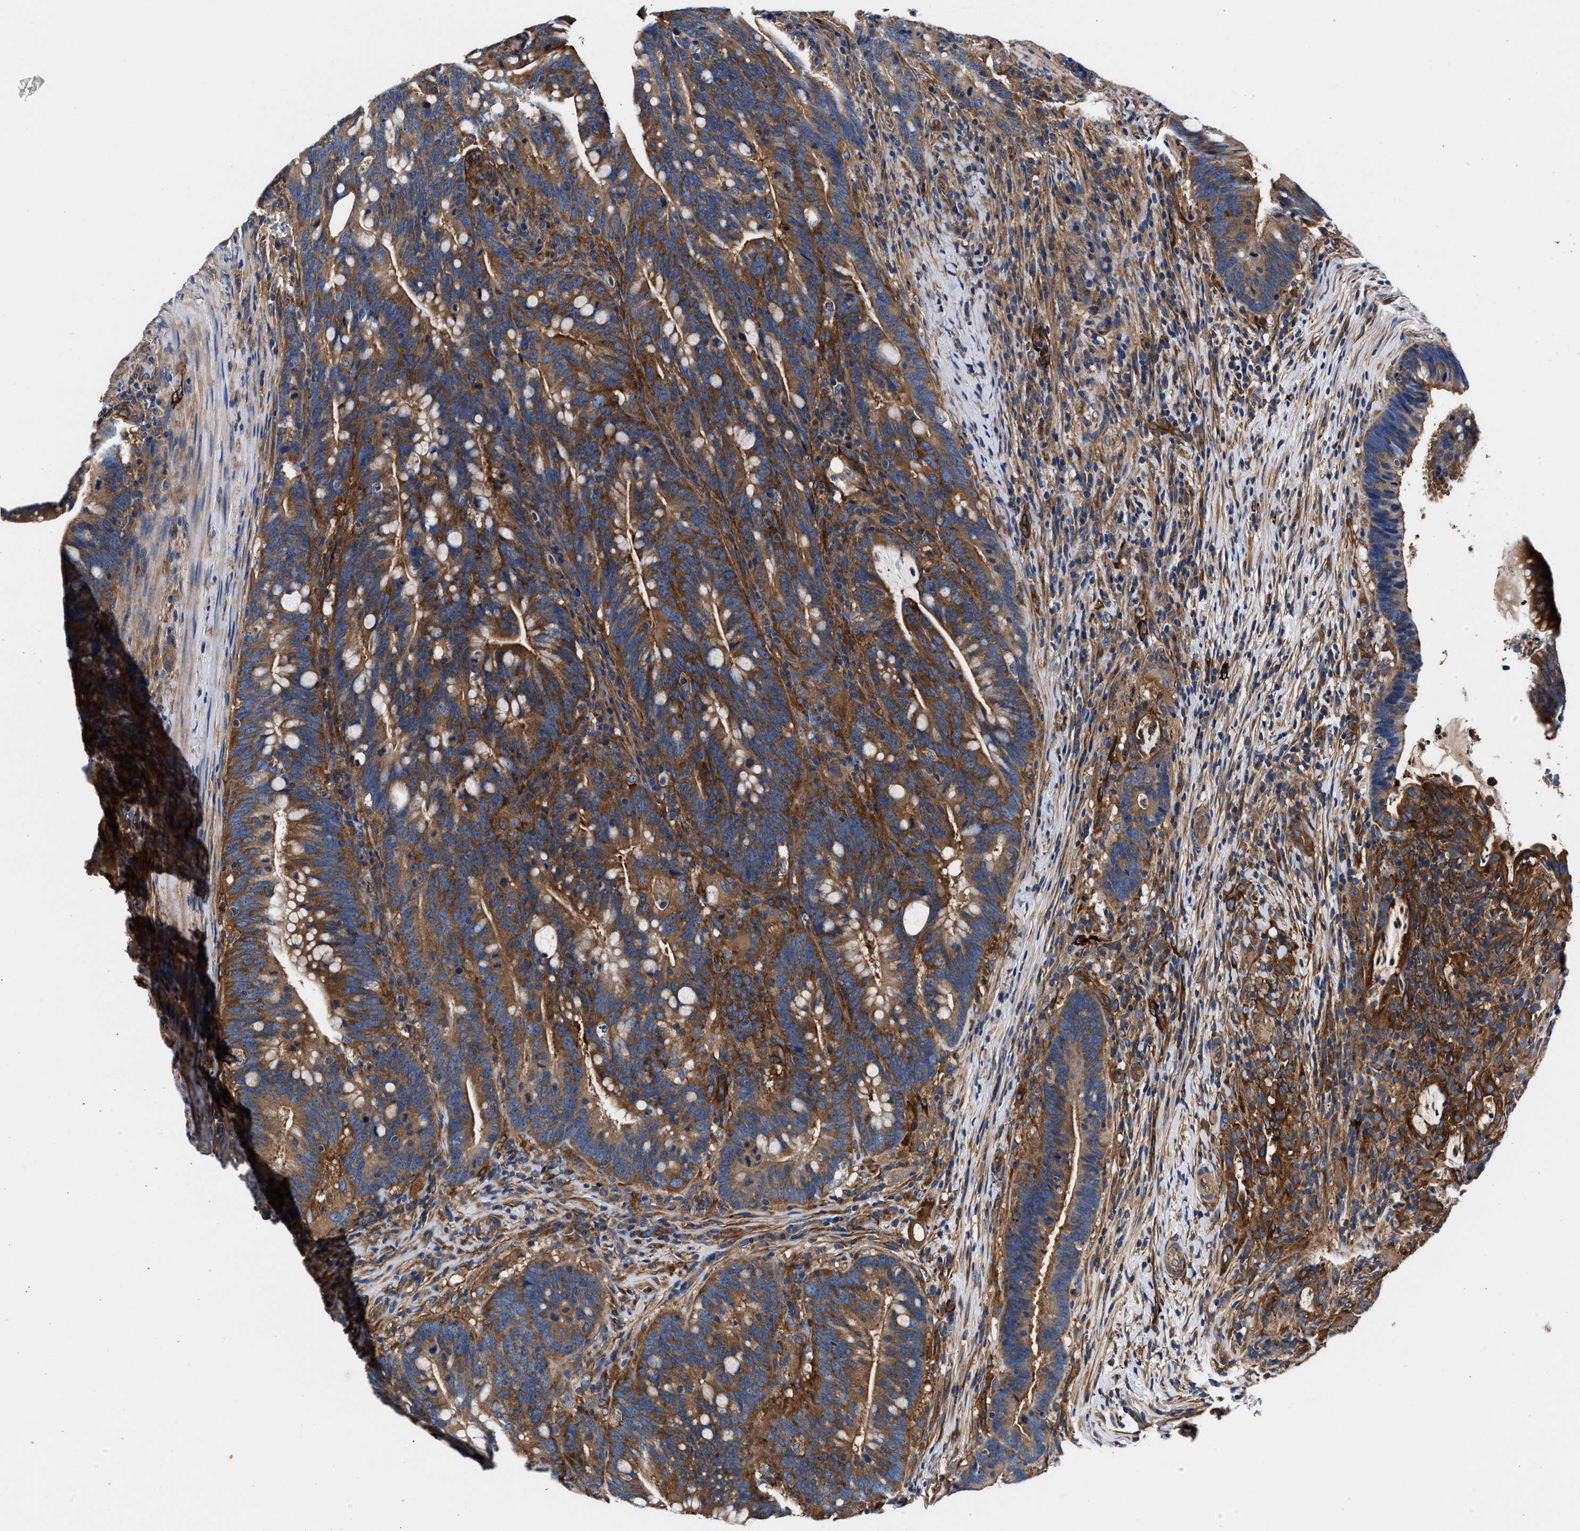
{"staining": {"intensity": "strong", "quantity": ">75%", "location": "cytoplasmic/membranous"}, "tissue": "colorectal cancer", "cell_type": "Tumor cells", "image_type": "cancer", "snomed": [{"axis": "morphology", "description": "Adenocarcinoma, NOS"}, {"axis": "topography", "description": "Colon"}], "caption": "DAB immunohistochemical staining of human adenocarcinoma (colorectal) demonstrates strong cytoplasmic/membranous protein staining in about >75% of tumor cells.", "gene": "SH3GL1", "patient": {"sex": "female", "age": 66}}